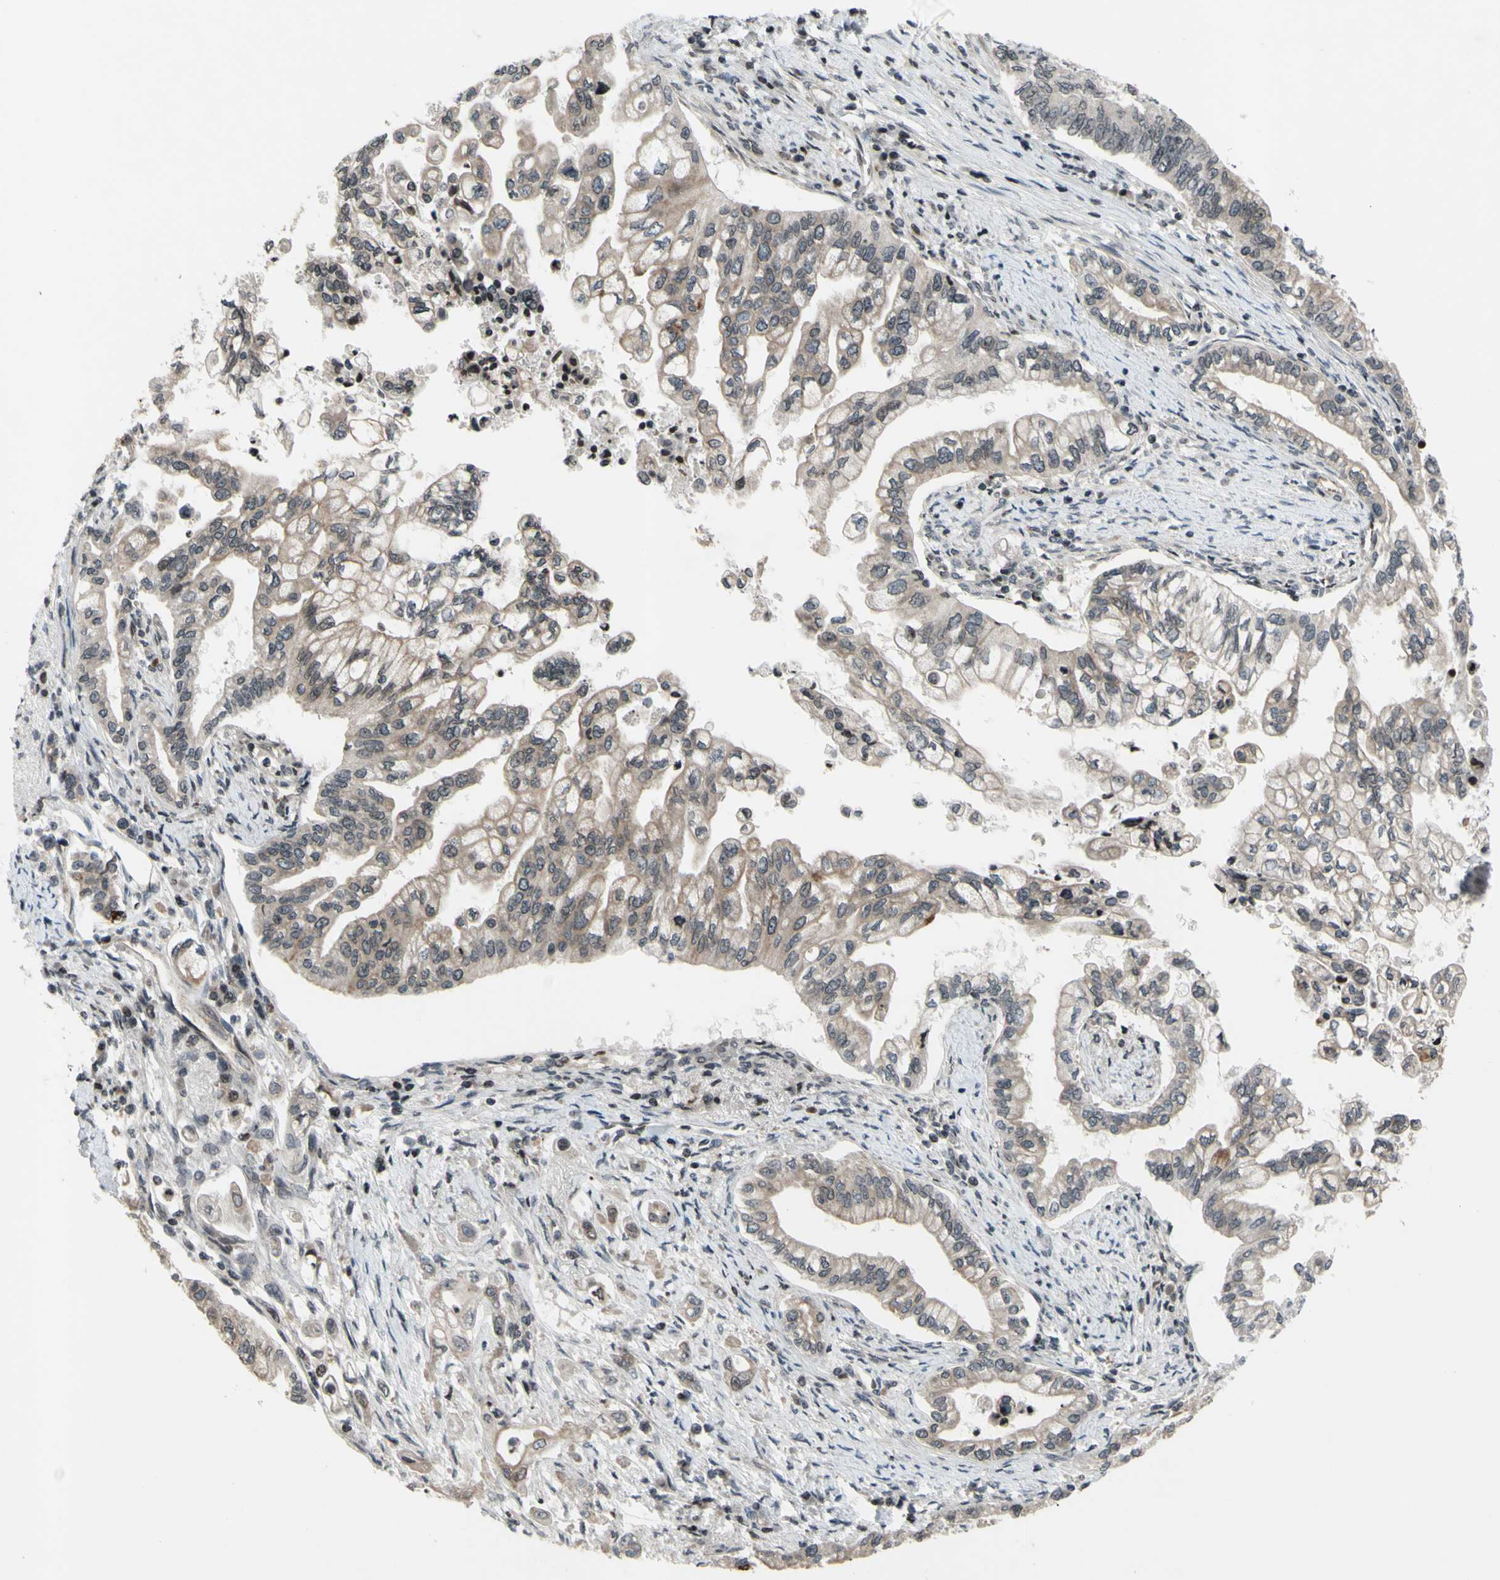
{"staining": {"intensity": "weak", "quantity": ">75%", "location": "cytoplasmic/membranous"}, "tissue": "pancreatic cancer", "cell_type": "Tumor cells", "image_type": "cancer", "snomed": [{"axis": "morphology", "description": "Normal tissue, NOS"}, {"axis": "topography", "description": "Pancreas"}], "caption": "Weak cytoplasmic/membranous staining for a protein is appreciated in approximately >75% of tumor cells of pancreatic cancer using immunohistochemistry (IHC).", "gene": "XPO1", "patient": {"sex": "male", "age": 42}}